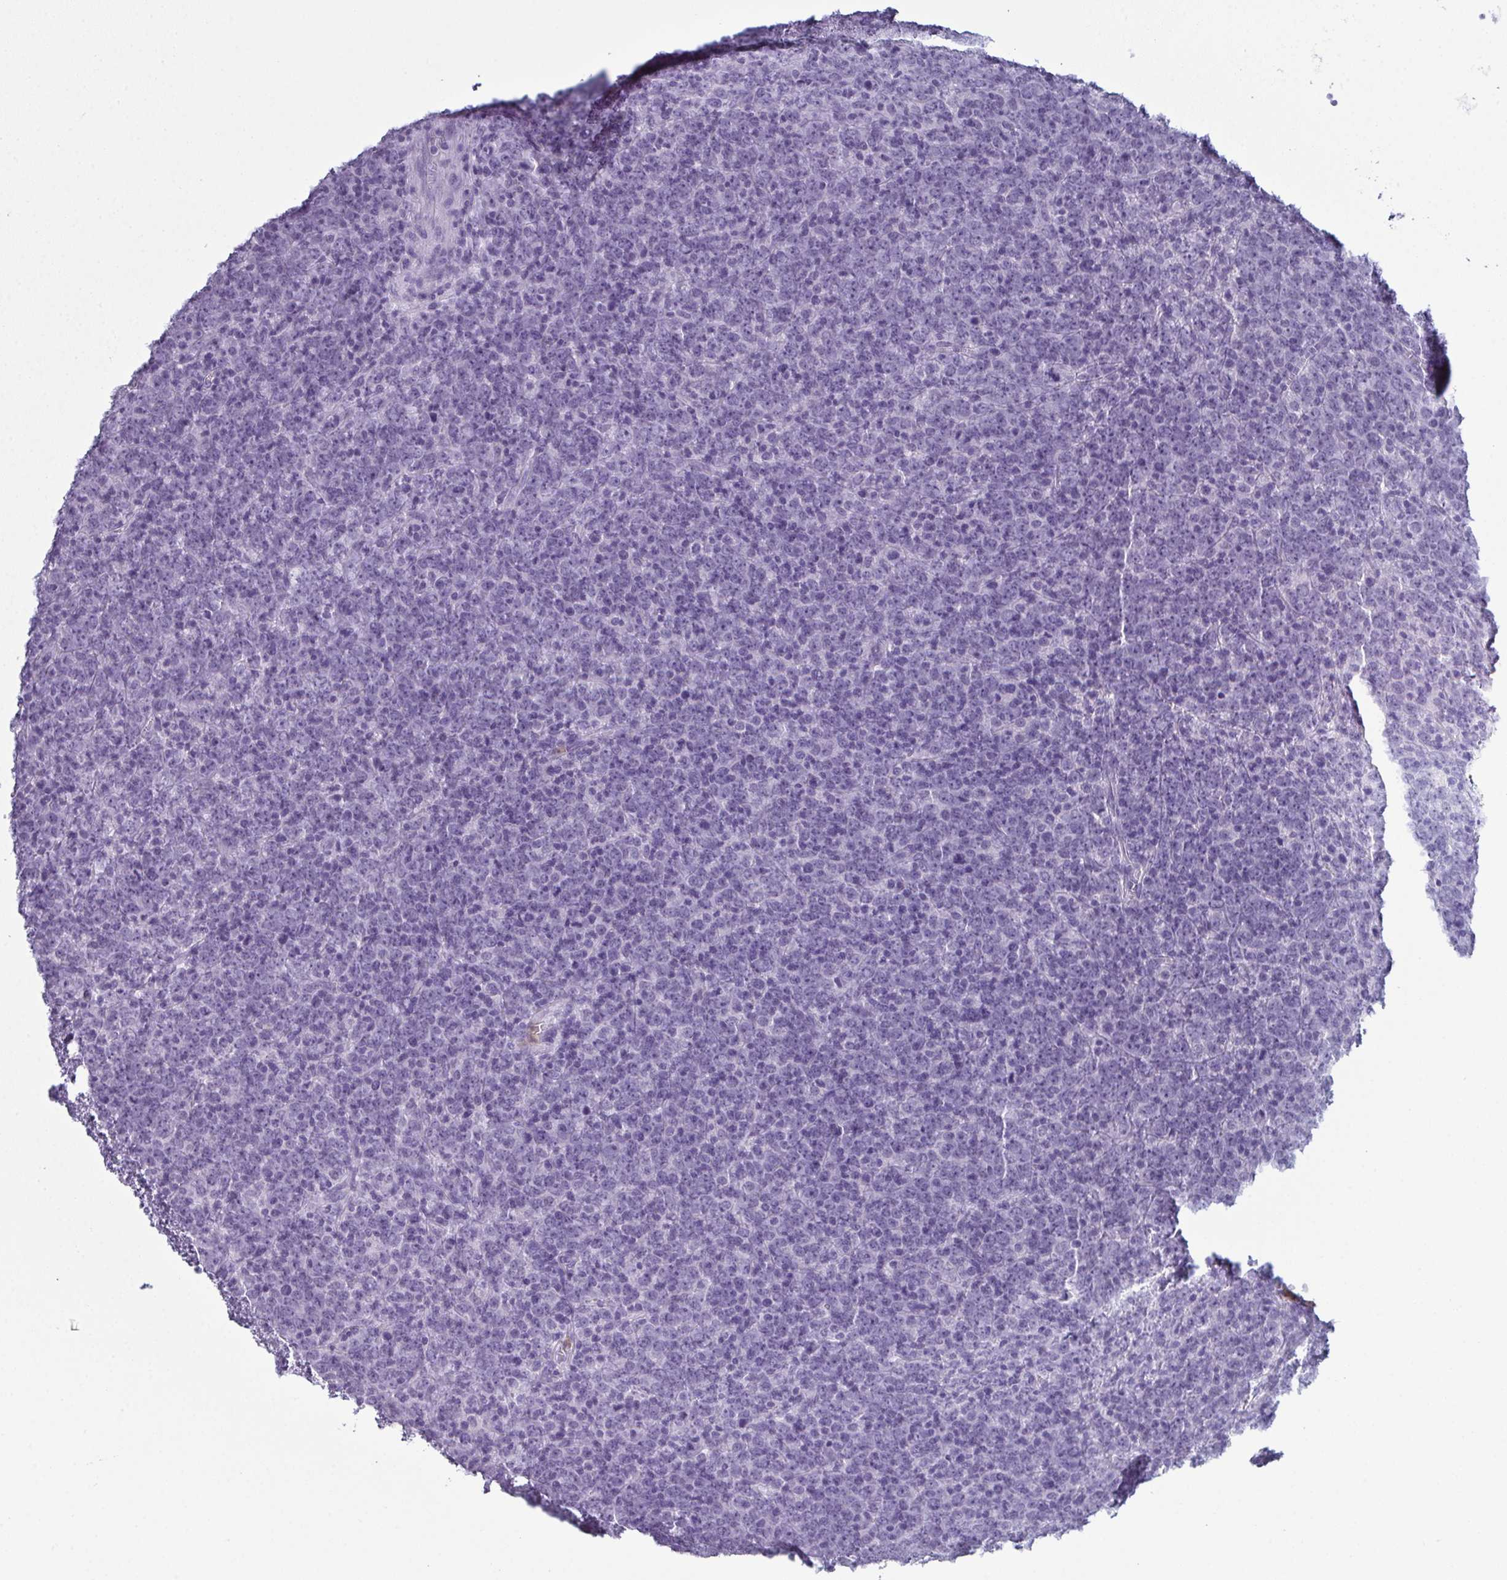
{"staining": {"intensity": "negative", "quantity": "none", "location": "none"}, "tissue": "lymphoma", "cell_type": "Tumor cells", "image_type": "cancer", "snomed": [{"axis": "morphology", "description": "Malignant lymphoma, non-Hodgkin's type, High grade"}, {"axis": "topography", "description": "Lymph node"}], "caption": "Immunohistochemistry (IHC) histopathology image of neoplastic tissue: human high-grade malignant lymphoma, non-Hodgkin's type stained with DAB (3,3'-diaminobenzidine) demonstrates no significant protein staining in tumor cells.", "gene": "CDA", "patient": {"sex": "male", "age": 51}}